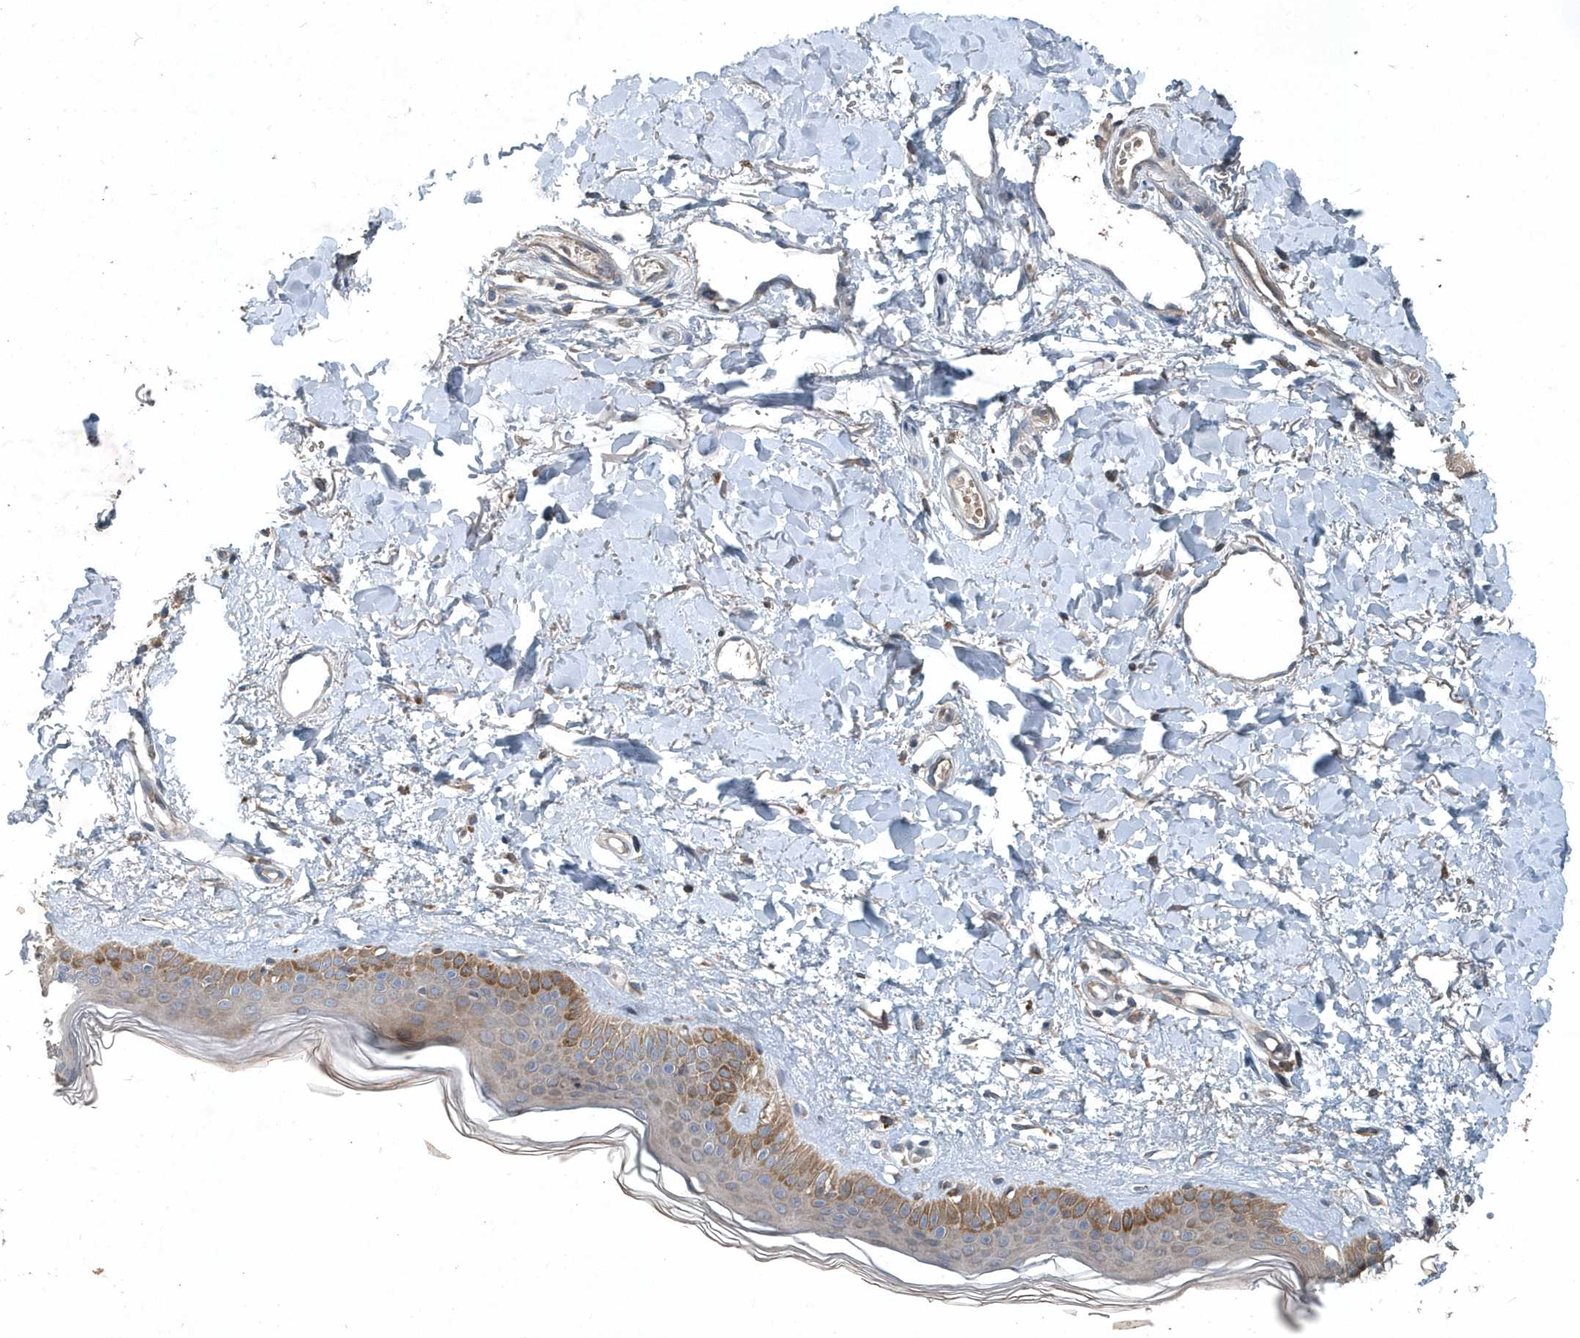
{"staining": {"intensity": "moderate", "quantity": ">75%", "location": "cytoplasmic/membranous"}, "tissue": "skin", "cell_type": "Fibroblasts", "image_type": "normal", "snomed": [{"axis": "morphology", "description": "Normal tissue, NOS"}, {"axis": "topography", "description": "Skin"}], "caption": "A medium amount of moderate cytoplasmic/membranous positivity is seen in approximately >75% of fibroblasts in normal skin.", "gene": "SCFD2", "patient": {"sex": "female", "age": 58}}